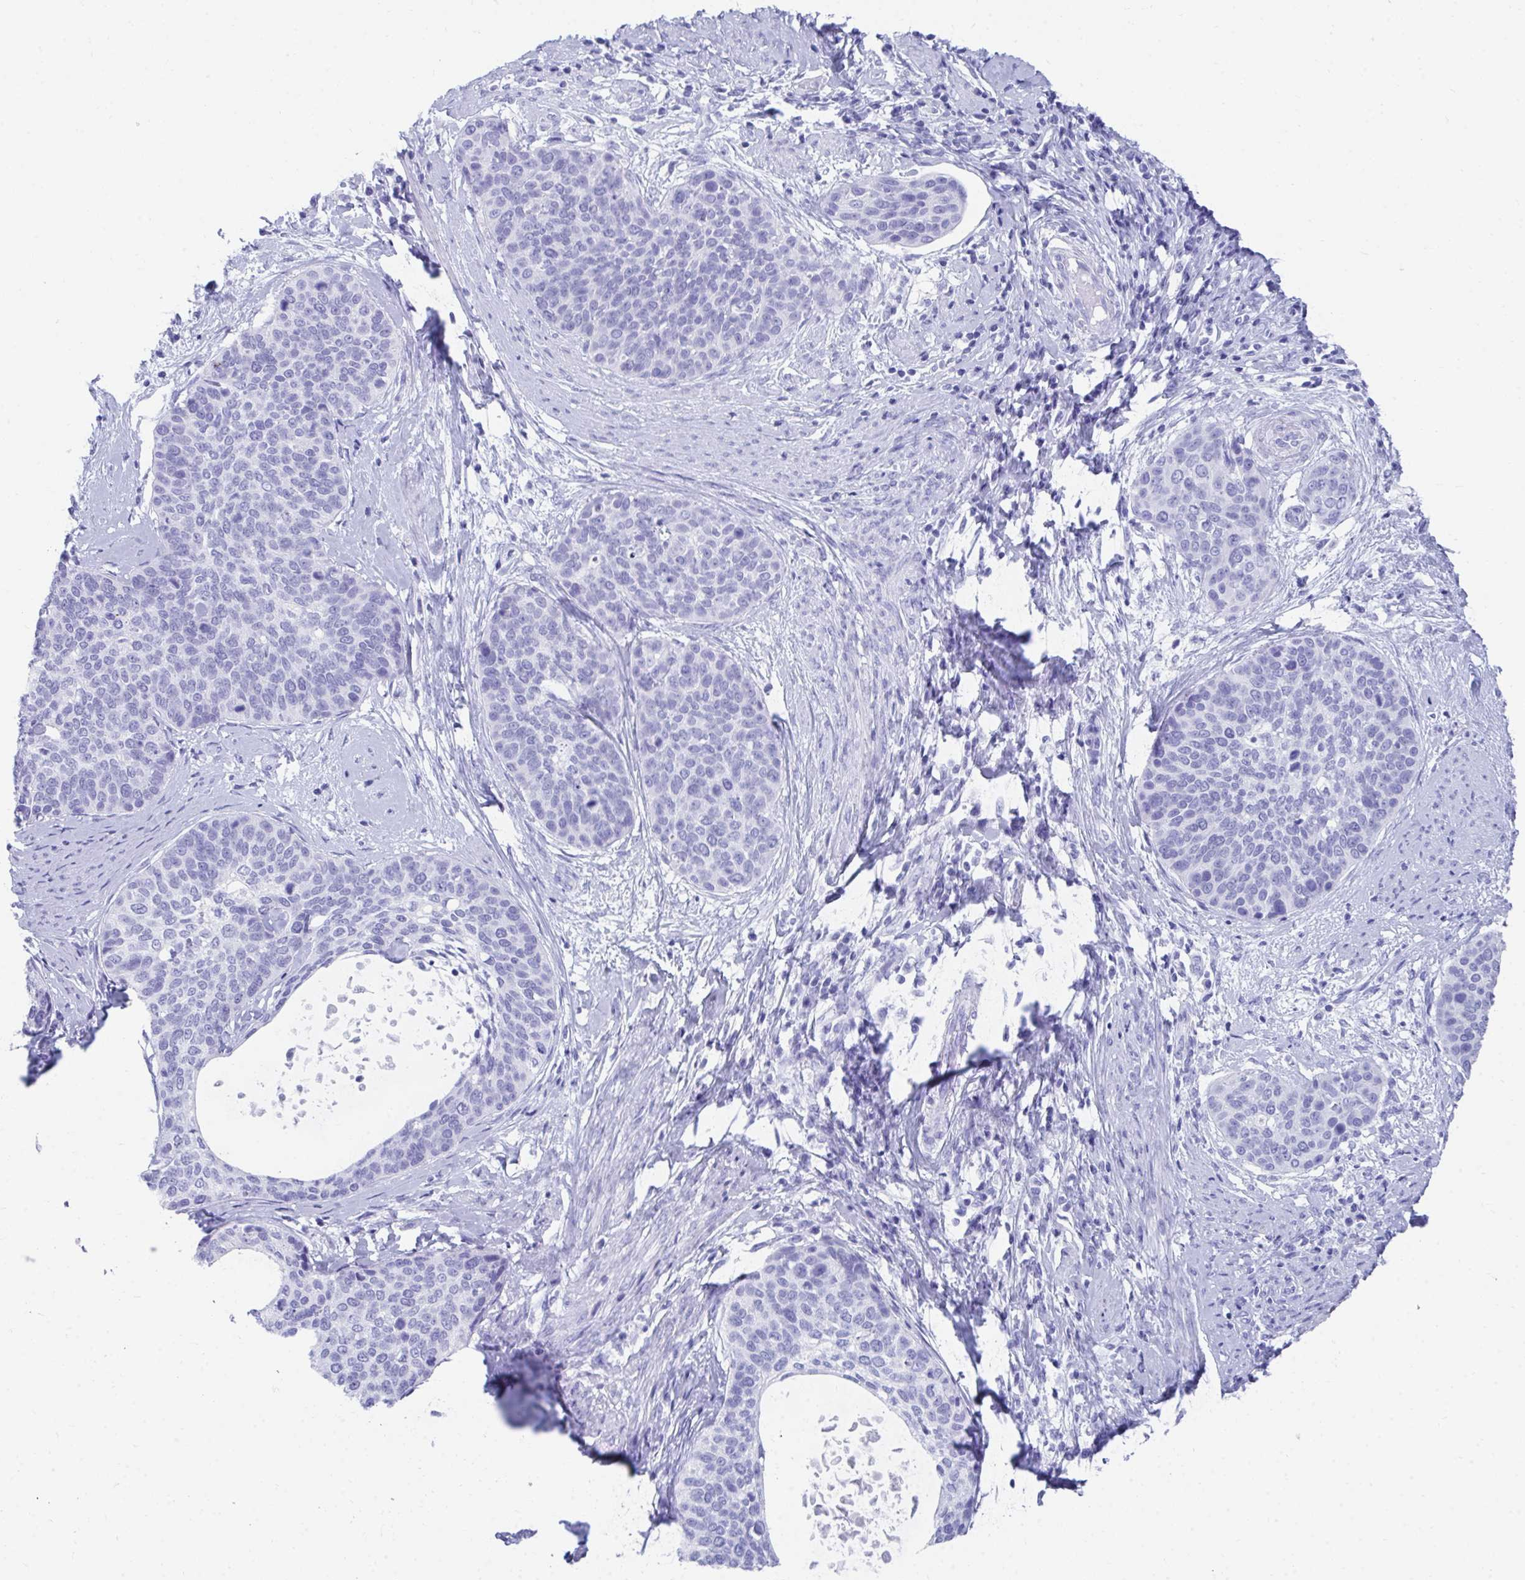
{"staining": {"intensity": "negative", "quantity": "none", "location": "none"}, "tissue": "cervical cancer", "cell_type": "Tumor cells", "image_type": "cancer", "snomed": [{"axis": "morphology", "description": "Squamous cell carcinoma, NOS"}, {"axis": "topography", "description": "Cervix"}], "caption": "Protein analysis of cervical squamous cell carcinoma displays no significant positivity in tumor cells.", "gene": "HGD", "patient": {"sex": "female", "age": 69}}